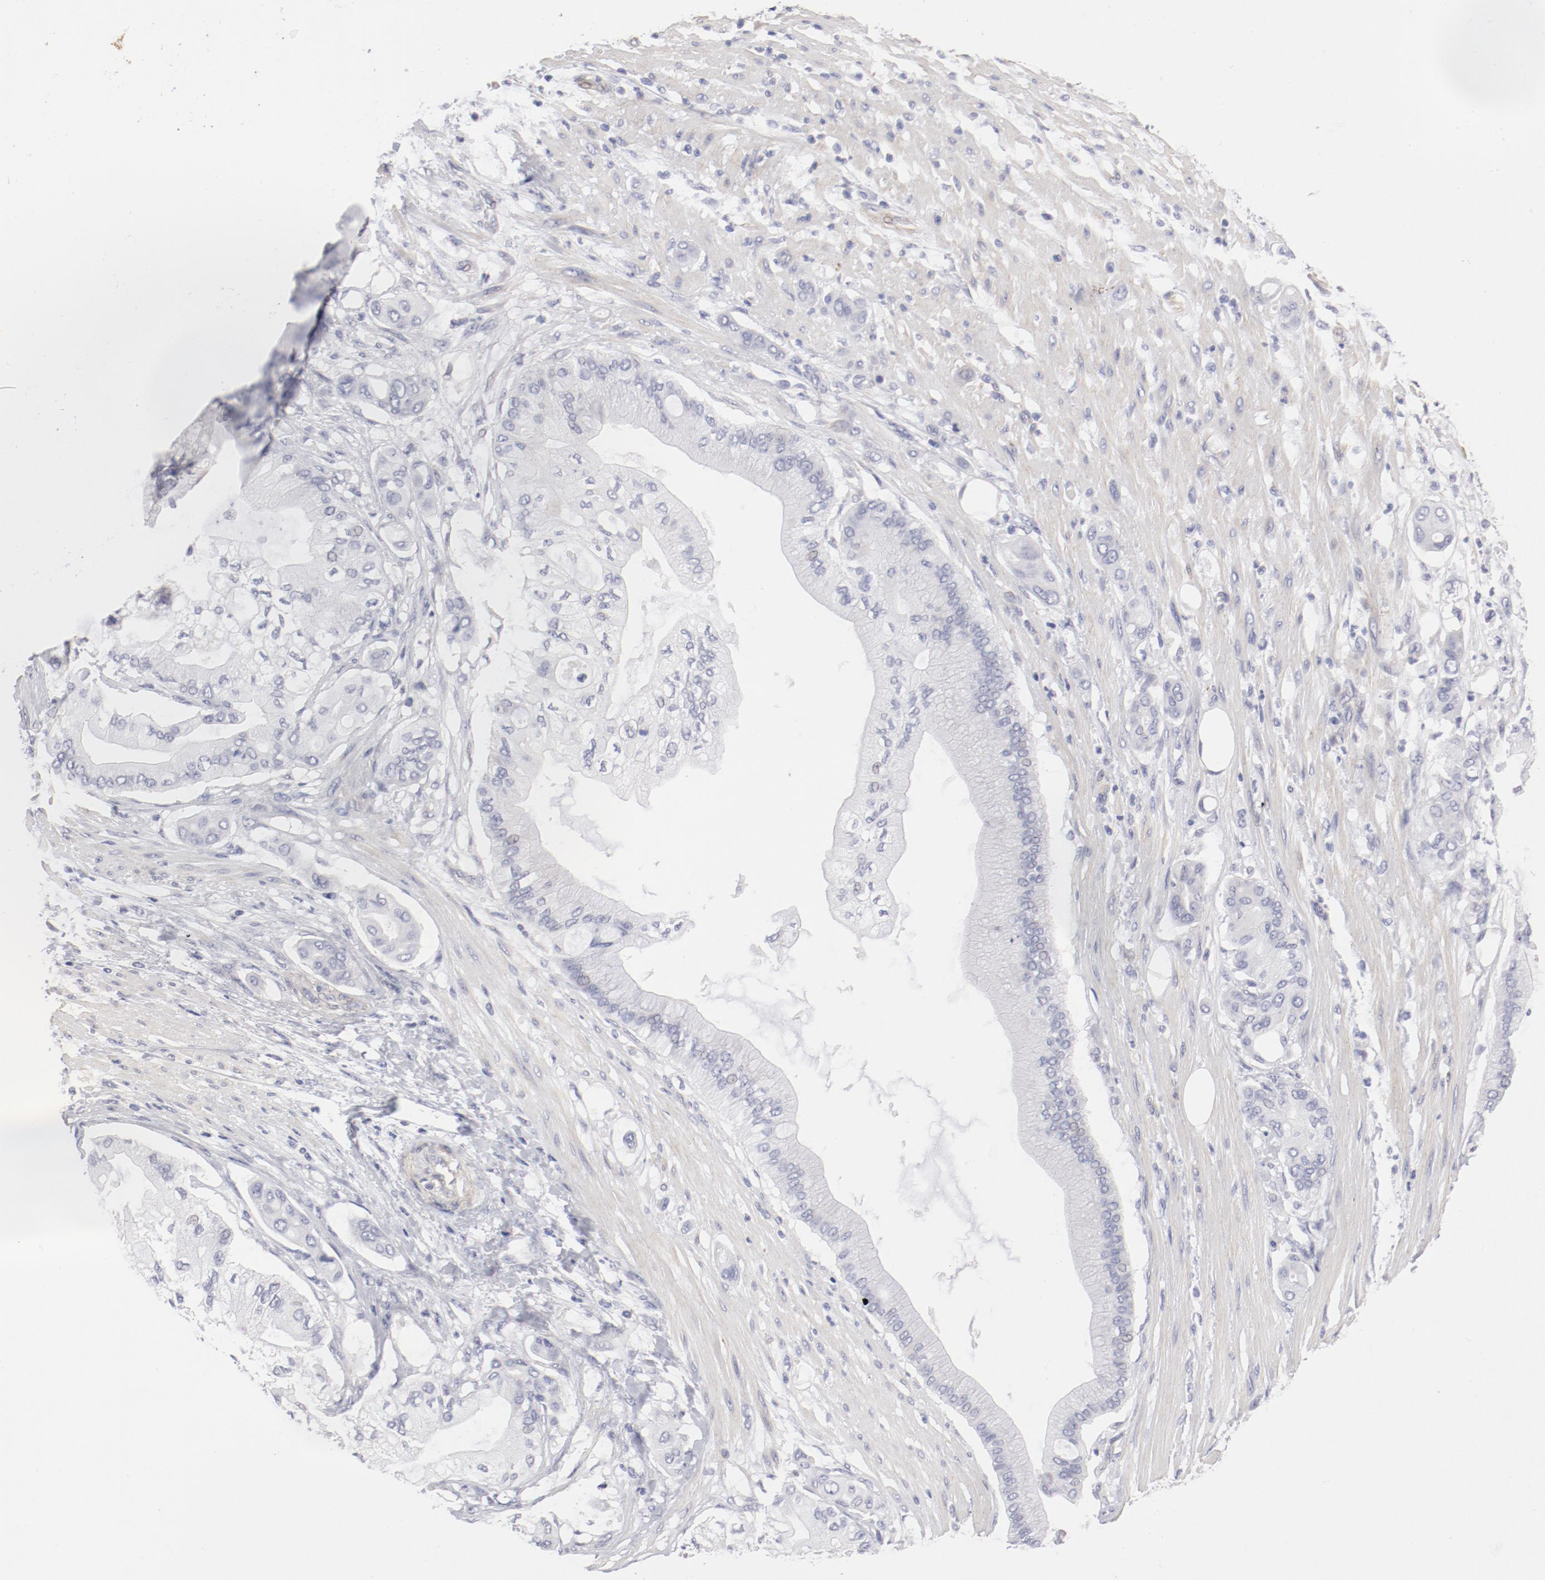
{"staining": {"intensity": "negative", "quantity": "none", "location": "none"}, "tissue": "pancreatic cancer", "cell_type": "Tumor cells", "image_type": "cancer", "snomed": [{"axis": "morphology", "description": "Adenocarcinoma, NOS"}, {"axis": "morphology", "description": "Adenocarcinoma, metastatic, NOS"}, {"axis": "topography", "description": "Lymph node"}, {"axis": "topography", "description": "Pancreas"}, {"axis": "topography", "description": "Duodenum"}], "caption": "Immunohistochemistry photomicrograph of pancreatic cancer stained for a protein (brown), which reveals no expression in tumor cells. (Brightfield microscopy of DAB immunohistochemistry (IHC) at high magnification).", "gene": "LAX1", "patient": {"sex": "female", "age": 64}}